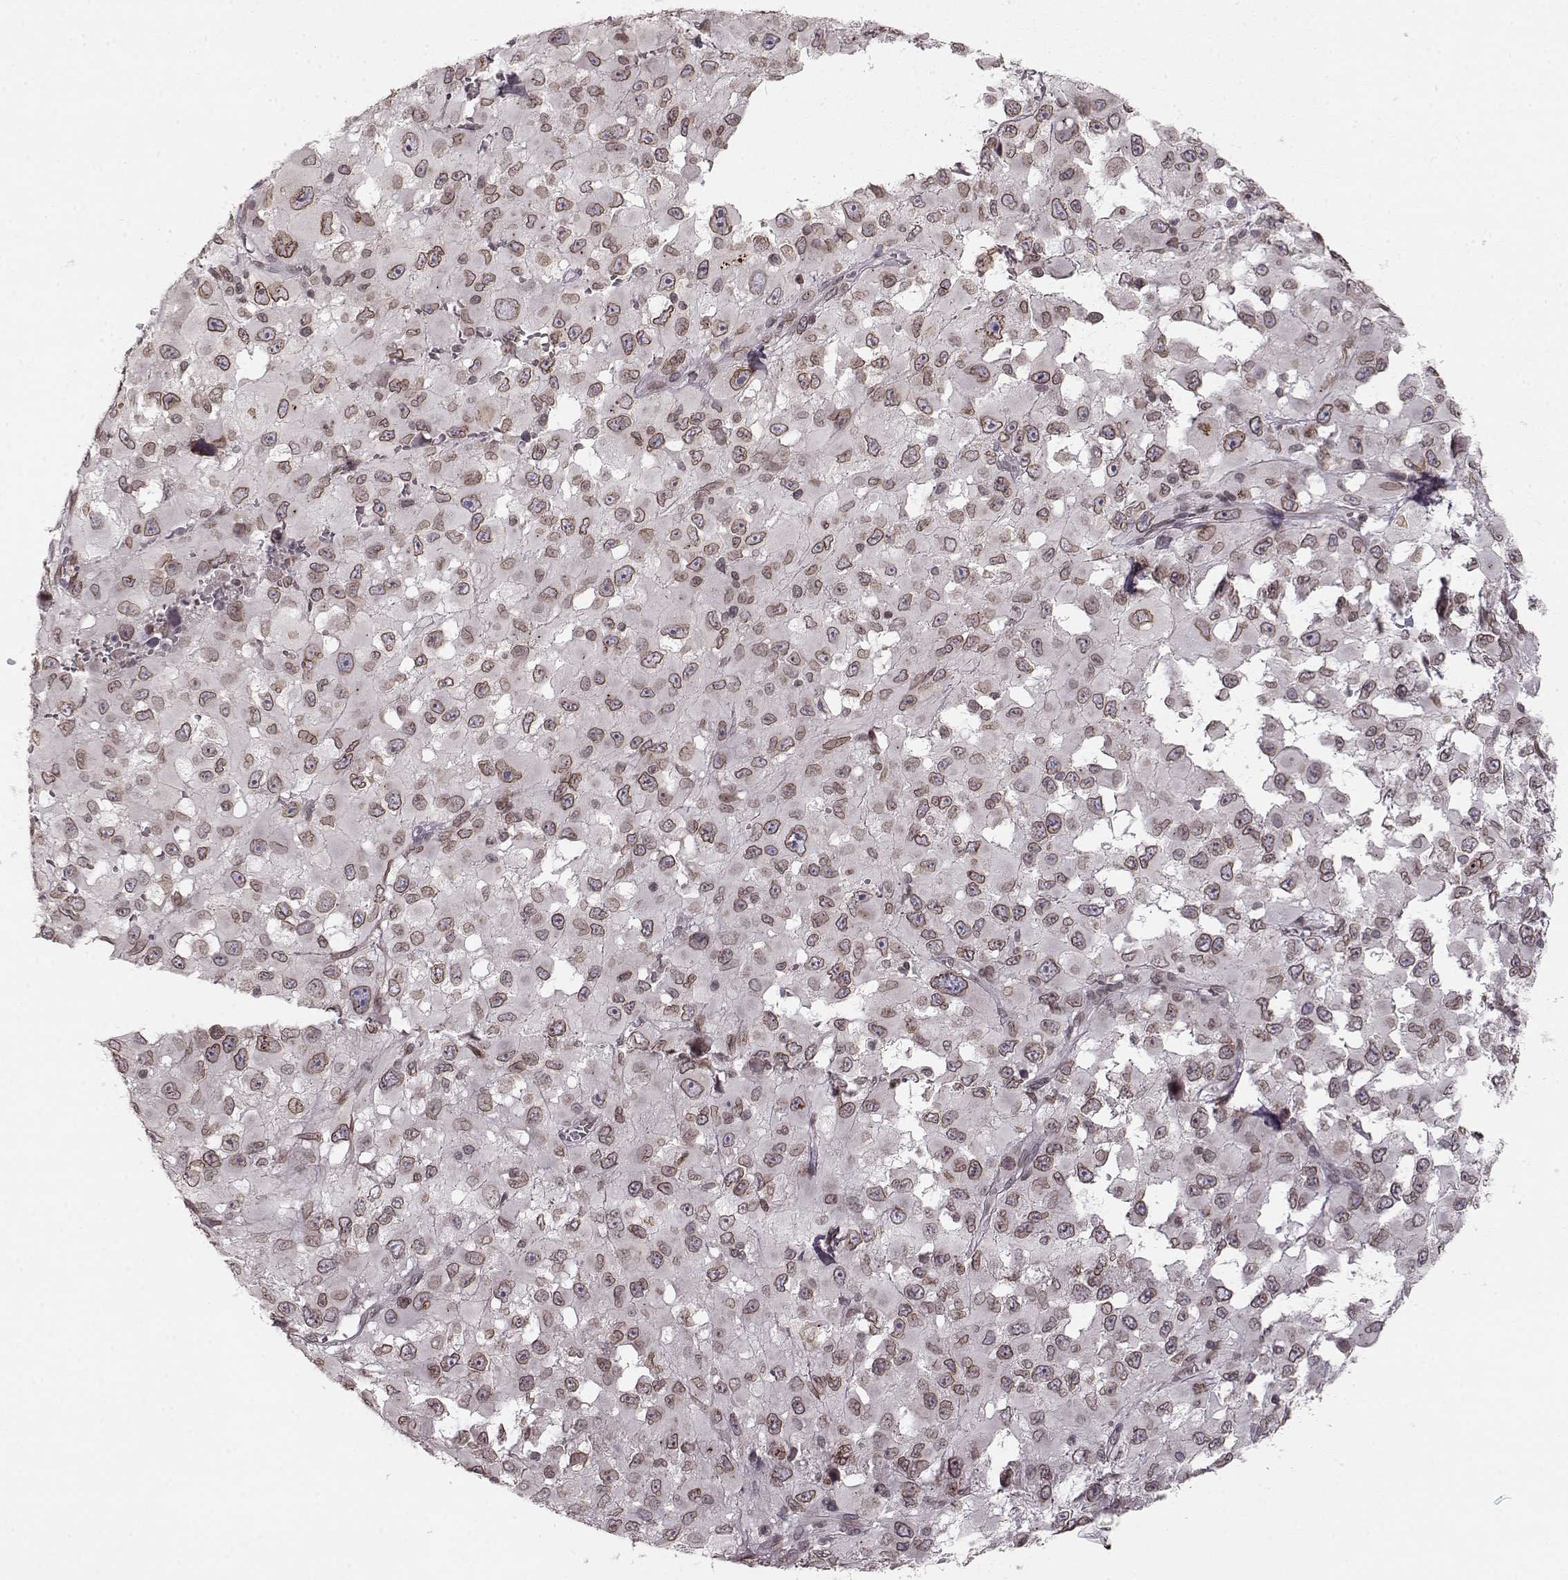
{"staining": {"intensity": "moderate", "quantity": ">75%", "location": "cytoplasmic/membranous,nuclear"}, "tissue": "melanoma", "cell_type": "Tumor cells", "image_type": "cancer", "snomed": [{"axis": "morphology", "description": "Malignant melanoma, Metastatic site"}, {"axis": "topography", "description": "Lymph node"}], "caption": "Human melanoma stained with a protein marker exhibits moderate staining in tumor cells.", "gene": "DCAF12", "patient": {"sex": "male", "age": 50}}